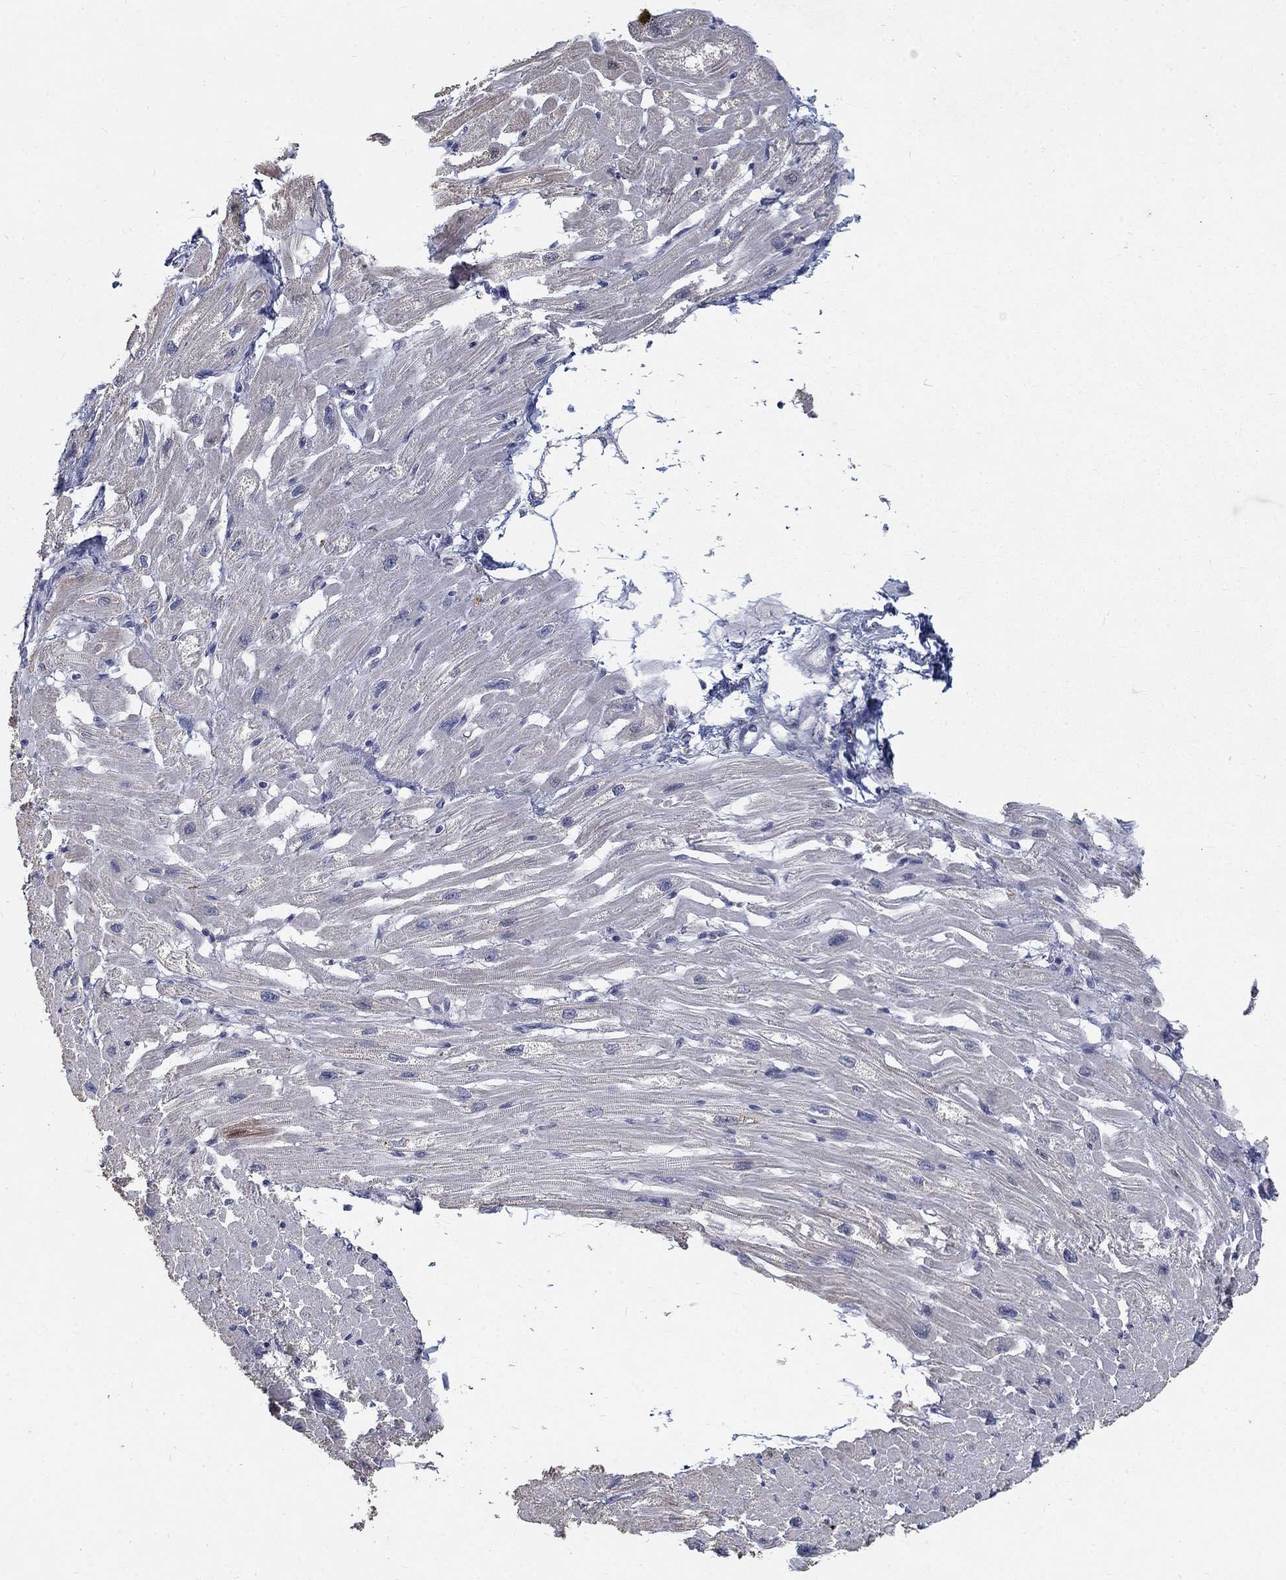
{"staining": {"intensity": "negative", "quantity": "none", "location": "none"}, "tissue": "heart muscle", "cell_type": "Cardiomyocytes", "image_type": "normal", "snomed": [{"axis": "morphology", "description": "Normal tissue, NOS"}, {"axis": "topography", "description": "Heart"}], "caption": "An IHC image of benign heart muscle is shown. There is no staining in cardiomyocytes of heart muscle.", "gene": "MTSS2", "patient": {"sex": "male", "age": 66}}